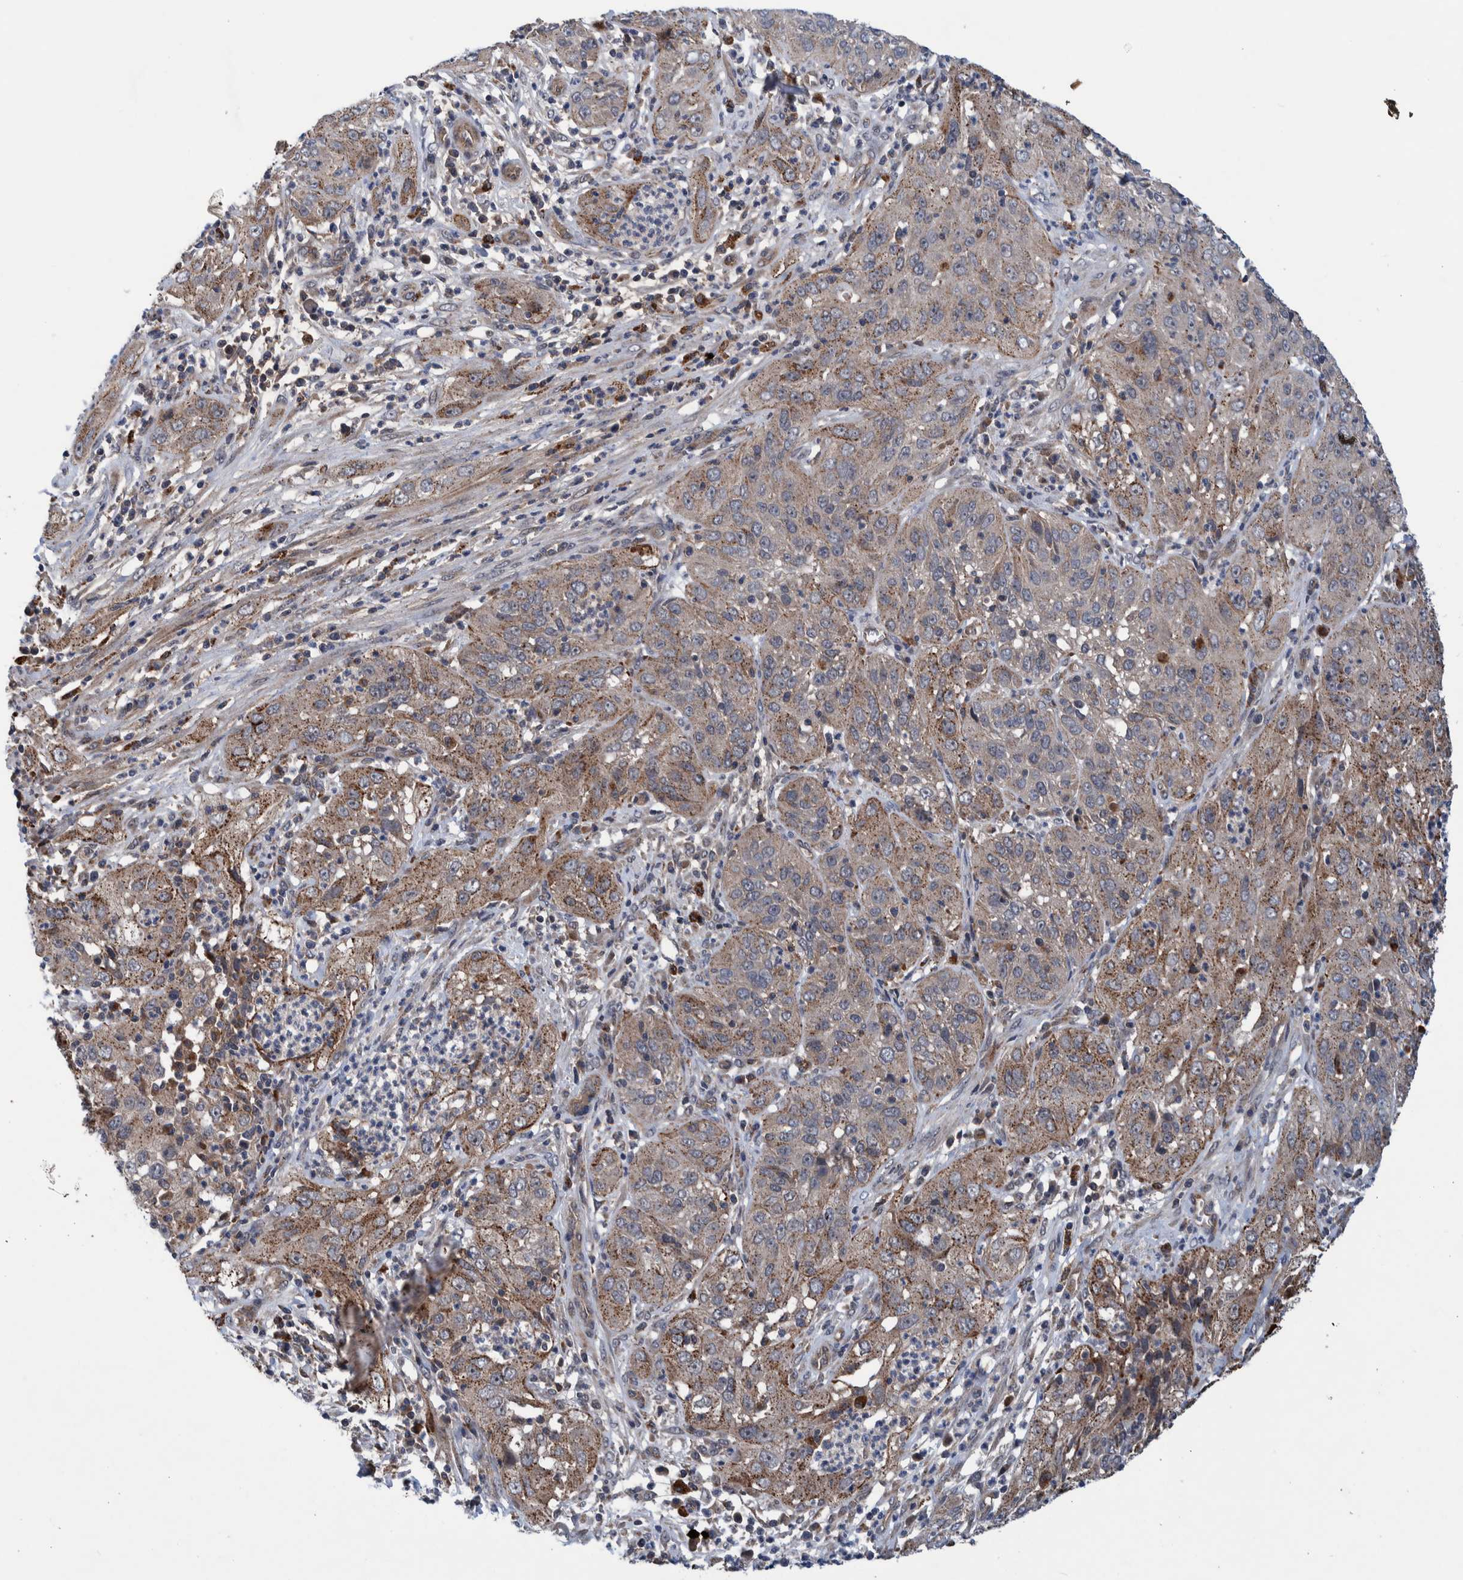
{"staining": {"intensity": "moderate", "quantity": ">75%", "location": "cytoplasmic/membranous"}, "tissue": "cervical cancer", "cell_type": "Tumor cells", "image_type": "cancer", "snomed": [{"axis": "morphology", "description": "Squamous cell carcinoma, NOS"}, {"axis": "topography", "description": "Cervix"}], "caption": "An image of human squamous cell carcinoma (cervical) stained for a protein exhibits moderate cytoplasmic/membranous brown staining in tumor cells.", "gene": "ITIH3", "patient": {"sex": "female", "age": 32}}